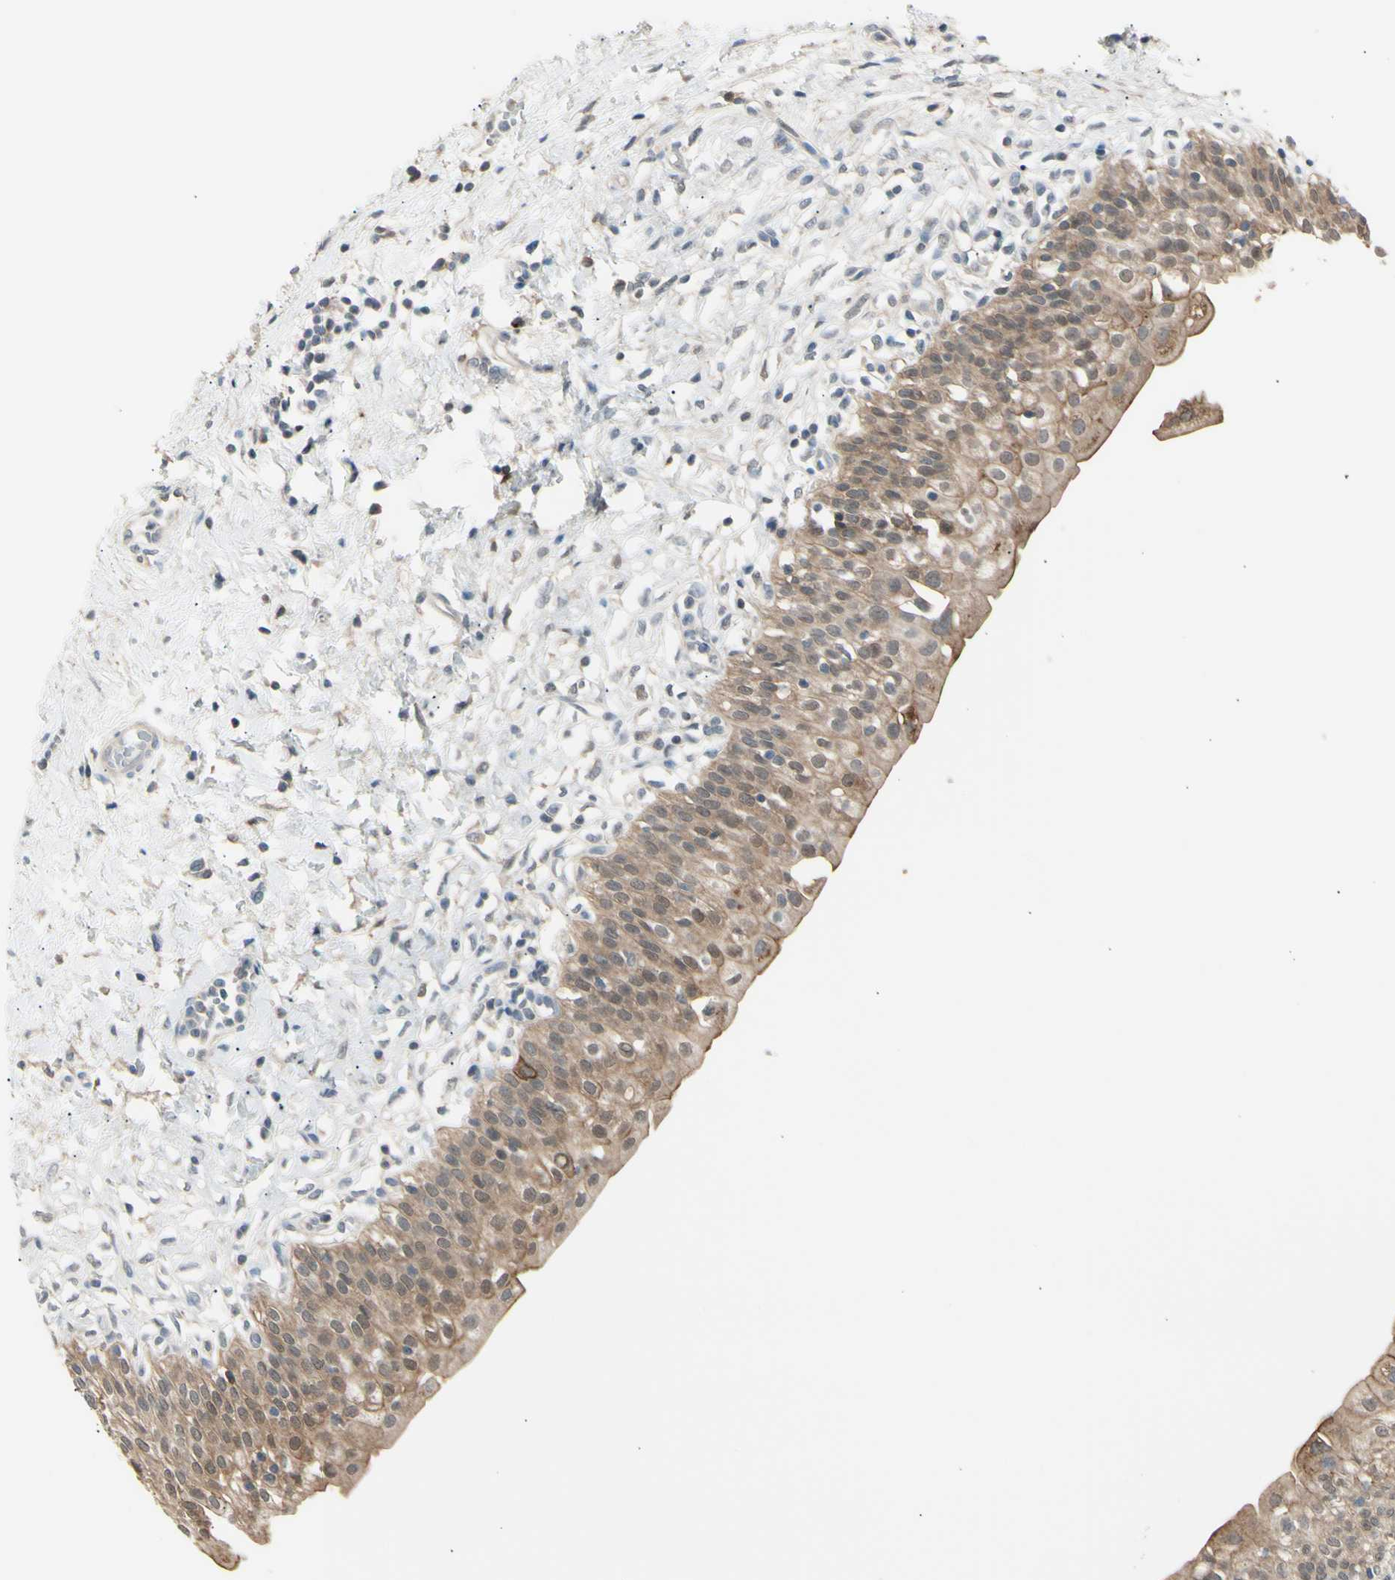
{"staining": {"intensity": "weak", "quantity": ">75%", "location": "cytoplasmic/membranous"}, "tissue": "urinary bladder", "cell_type": "Urothelial cells", "image_type": "normal", "snomed": [{"axis": "morphology", "description": "Normal tissue, NOS"}, {"axis": "topography", "description": "Urinary bladder"}], "caption": "This image displays normal urinary bladder stained with IHC to label a protein in brown. The cytoplasmic/membranous of urothelial cells show weak positivity for the protein. Nuclei are counter-stained blue.", "gene": "LHPP", "patient": {"sex": "male", "age": 55}}